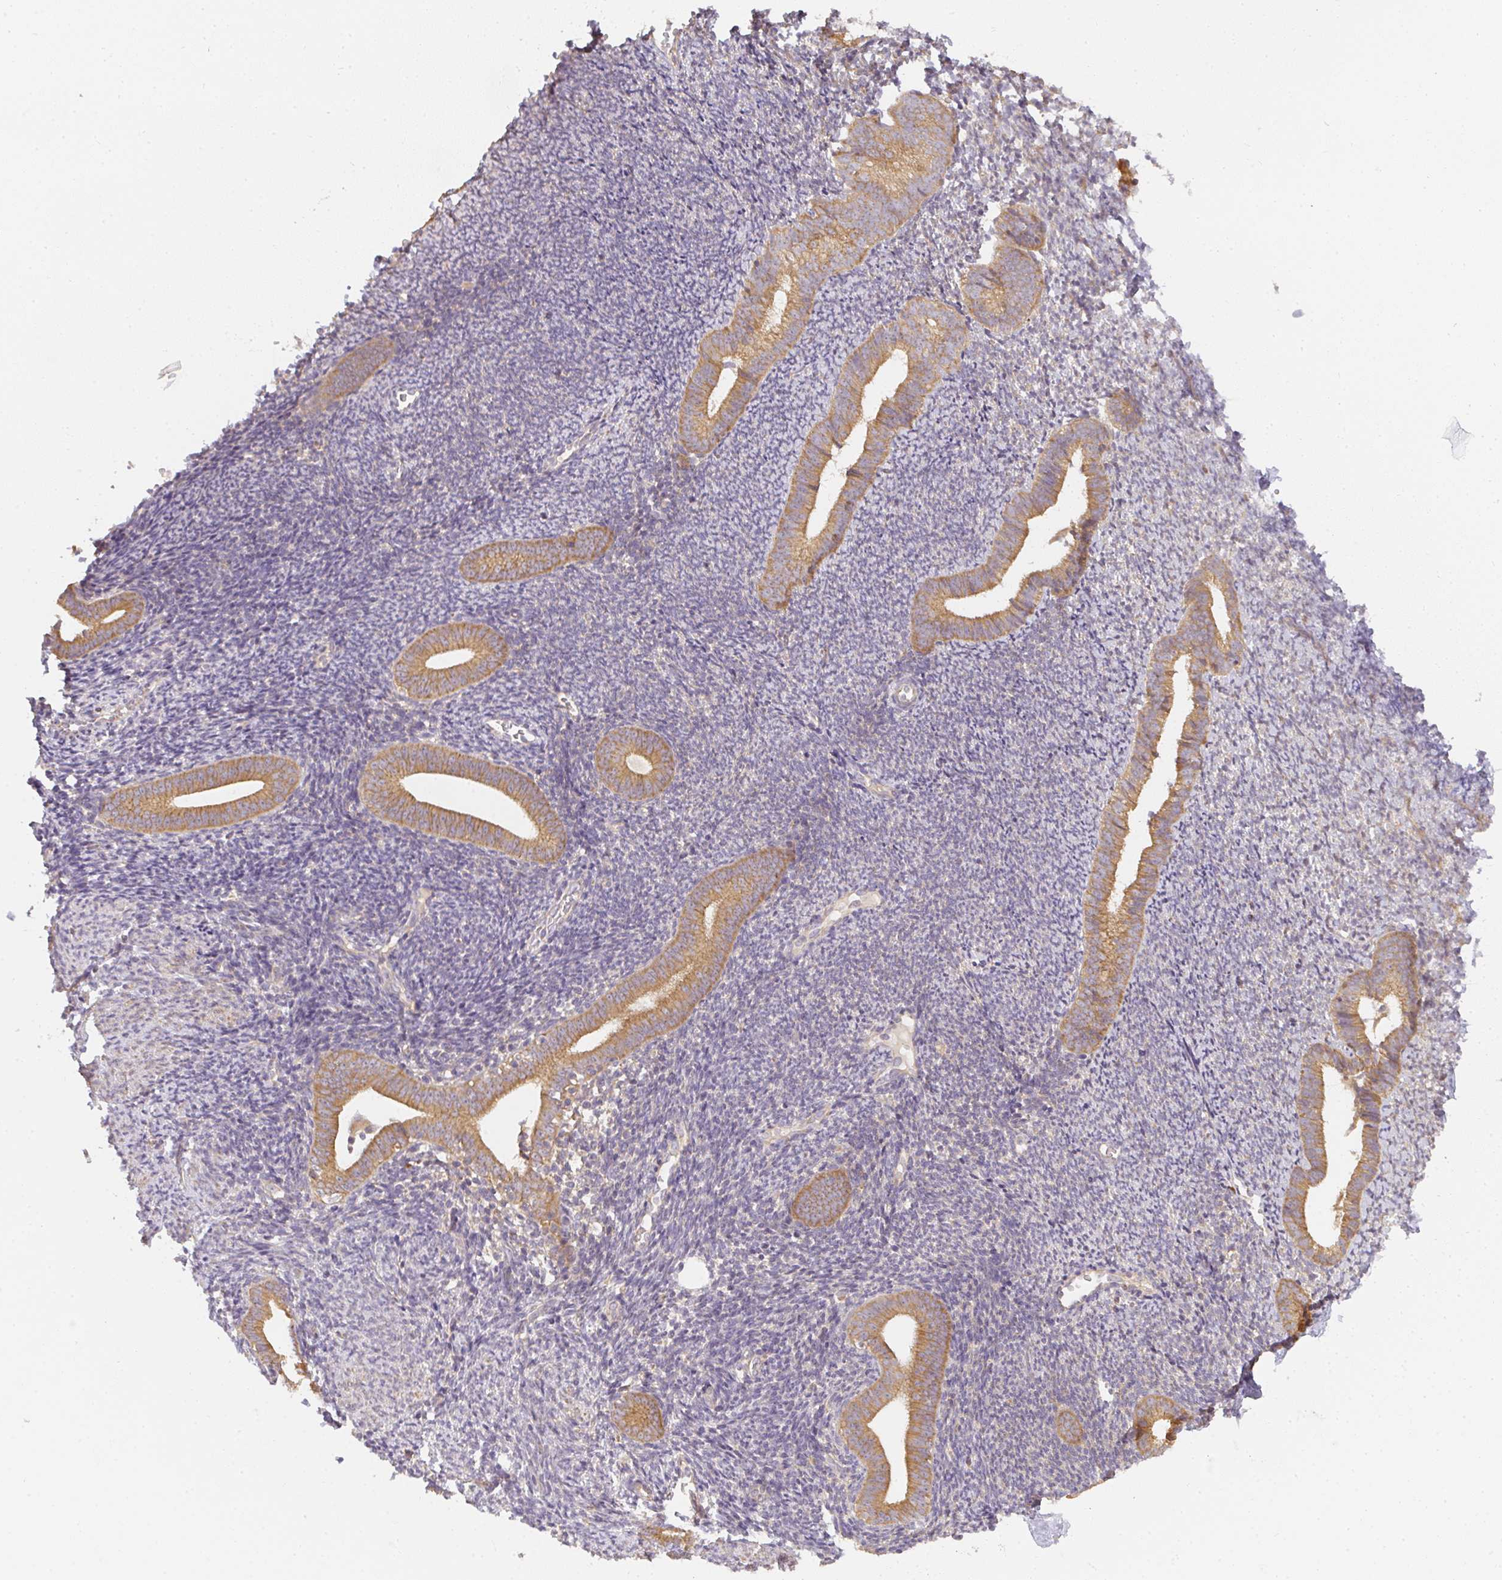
{"staining": {"intensity": "weak", "quantity": ">75%", "location": "cytoplasmic/membranous"}, "tissue": "endometrium", "cell_type": "Cells in endometrial stroma", "image_type": "normal", "snomed": [{"axis": "morphology", "description": "Normal tissue, NOS"}, {"axis": "topography", "description": "Endometrium"}], "caption": "Immunohistochemistry staining of unremarkable endometrium, which exhibits low levels of weak cytoplasmic/membranous positivity in approximately >75% of cells in endometrial stroma indicating weak cytoplasmic/membranous protein staining. The staining was performed using DAB (3,3'-diaminobenzidine) (brown) for protein detection and nuclei were counterstained in hematoxylin (blue).", "gene": "SLC35B3", "patient": {"sex": "female", "age": 39}}